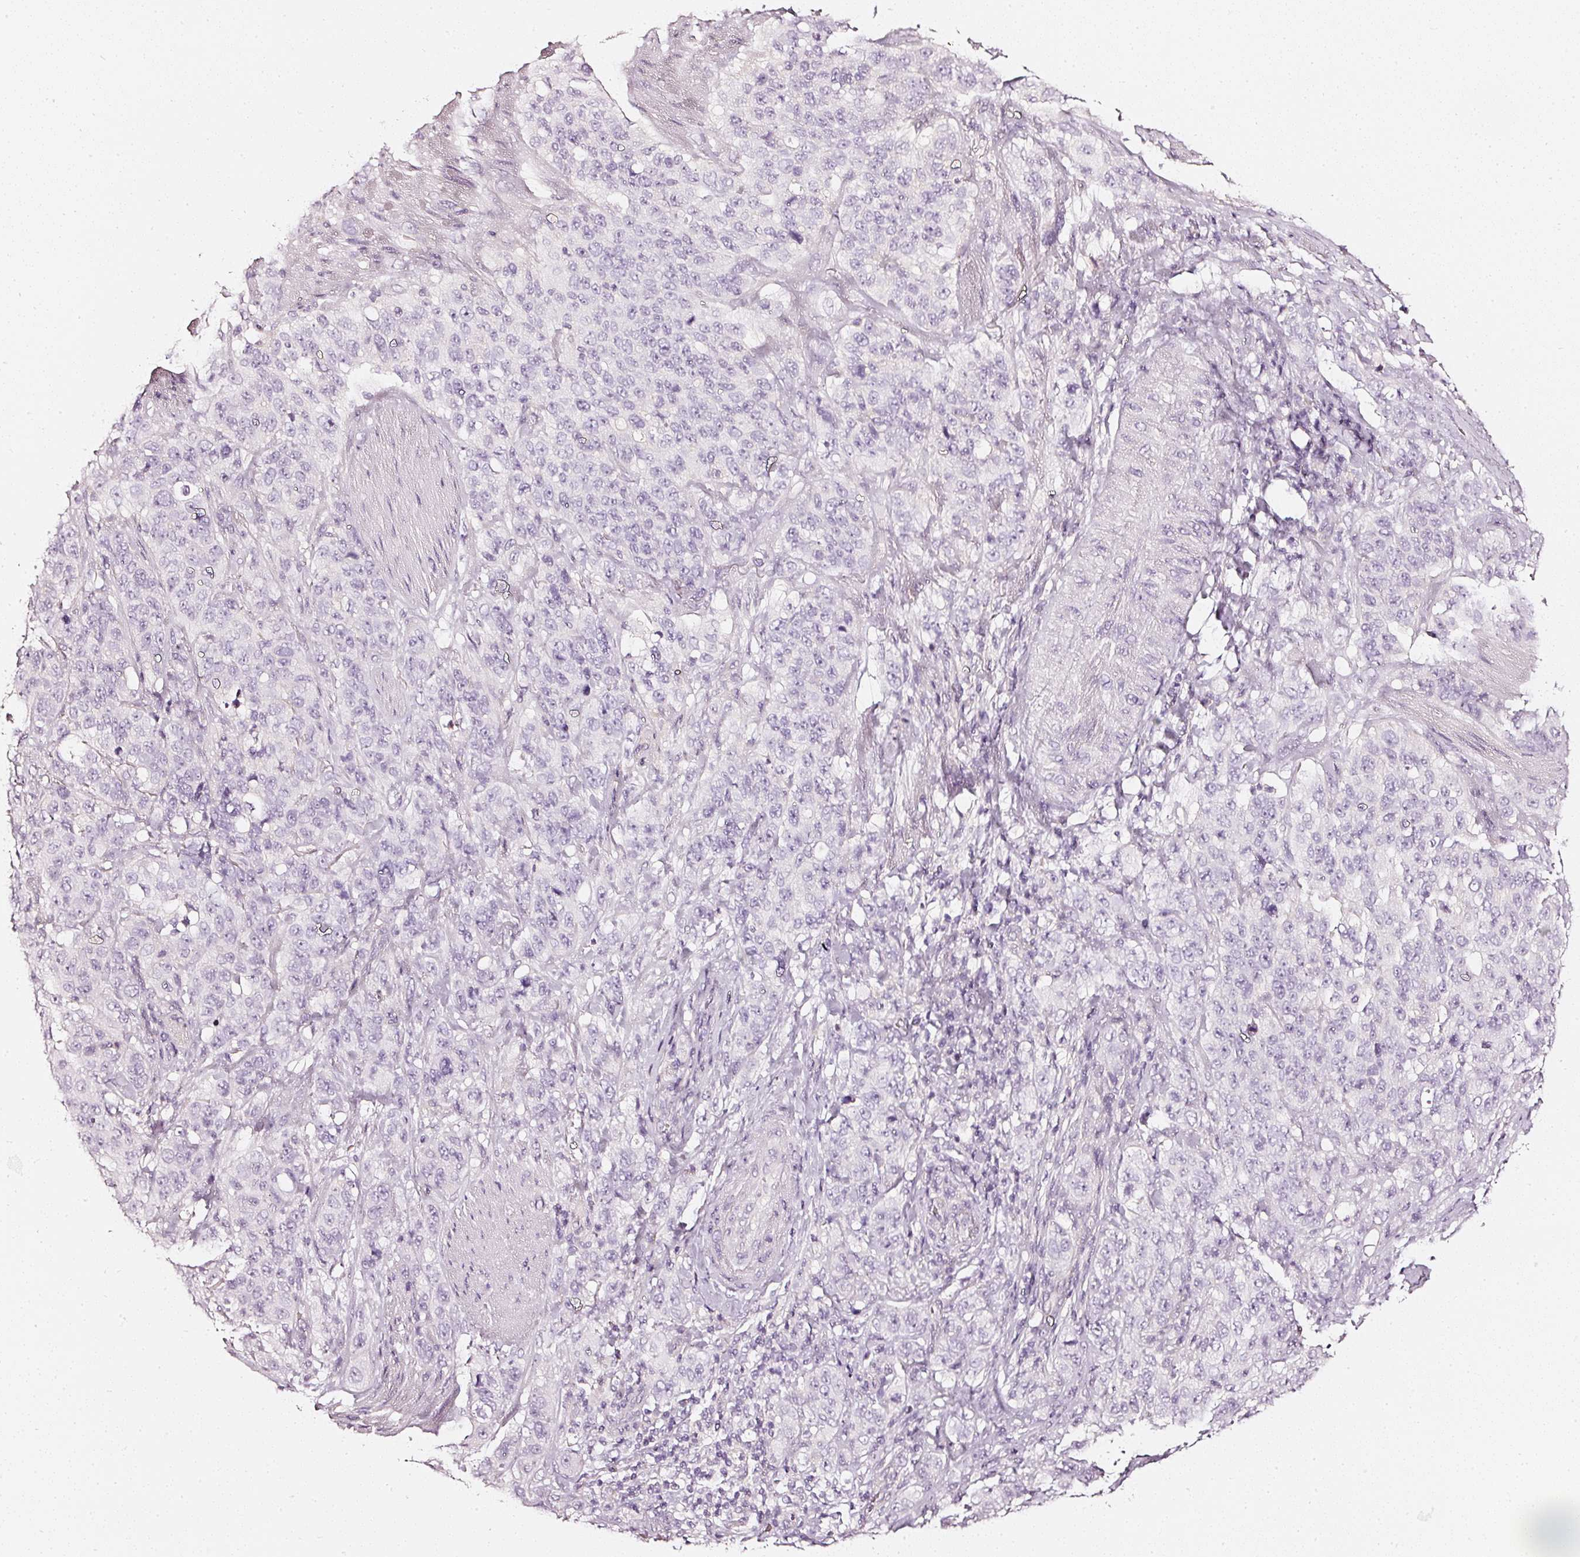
{"staining": {"intensity": "negative", "quantity": "none", "location": "none"}, "tissue": "stomach cancer", "cell_type": "Tumor cells", "image_type": "cancer", "snomed": [{"axis": "morphology", "description": "Adenocarcinoma, NOS"}, {"axis": "topography", "description": "Stomach"}], "caption": "A high-resolution image shows immunohistochemistry staining of stomach adenocarcinoma, which displays no significant expression in tumor cells.", "gene": "CNP", "patient": {"sex": "male", "age": 48}}